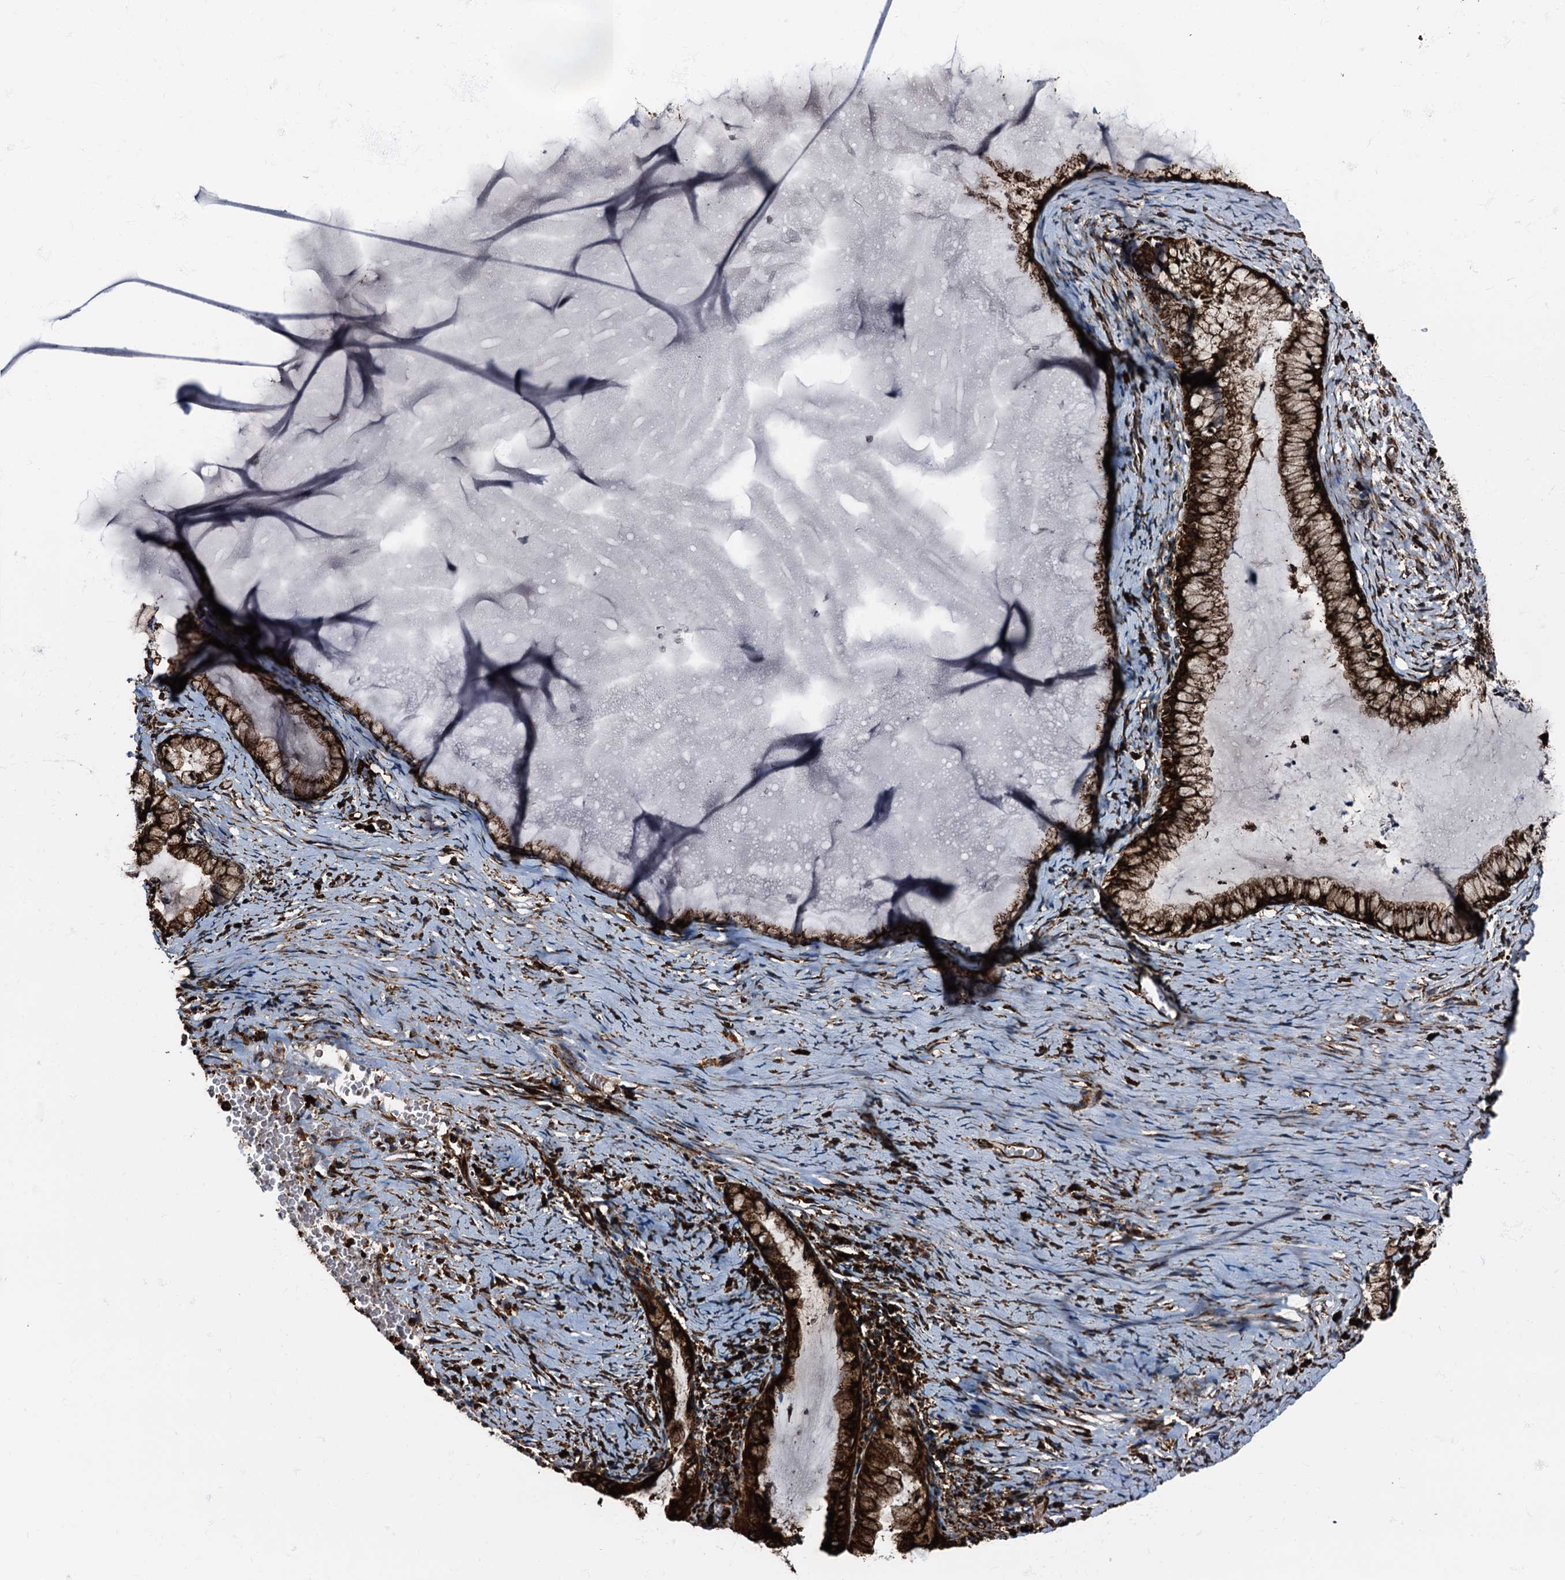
{"staining": {"intensity": "strong", "quantity": ">75%", "location": "cytoplasmic/membranous"}, "tissue": "cervix", "cell_type": "Glandular cells", "image_type": "normal", "snomed": [{"axis": "morphology", "description": "Normal tissue, NOS"}, {"axis": "topography", "description": "Cervix"}], "caption": "Immunohistochemistry (IHC) (DAB) staining of unremarkable human cervix reveals strong cytoplasmic/membranous protein expression in approximately >75% of glandular cells.", "gene": "ATP2C1", "patient": {"sex": "female", "age": 42}}